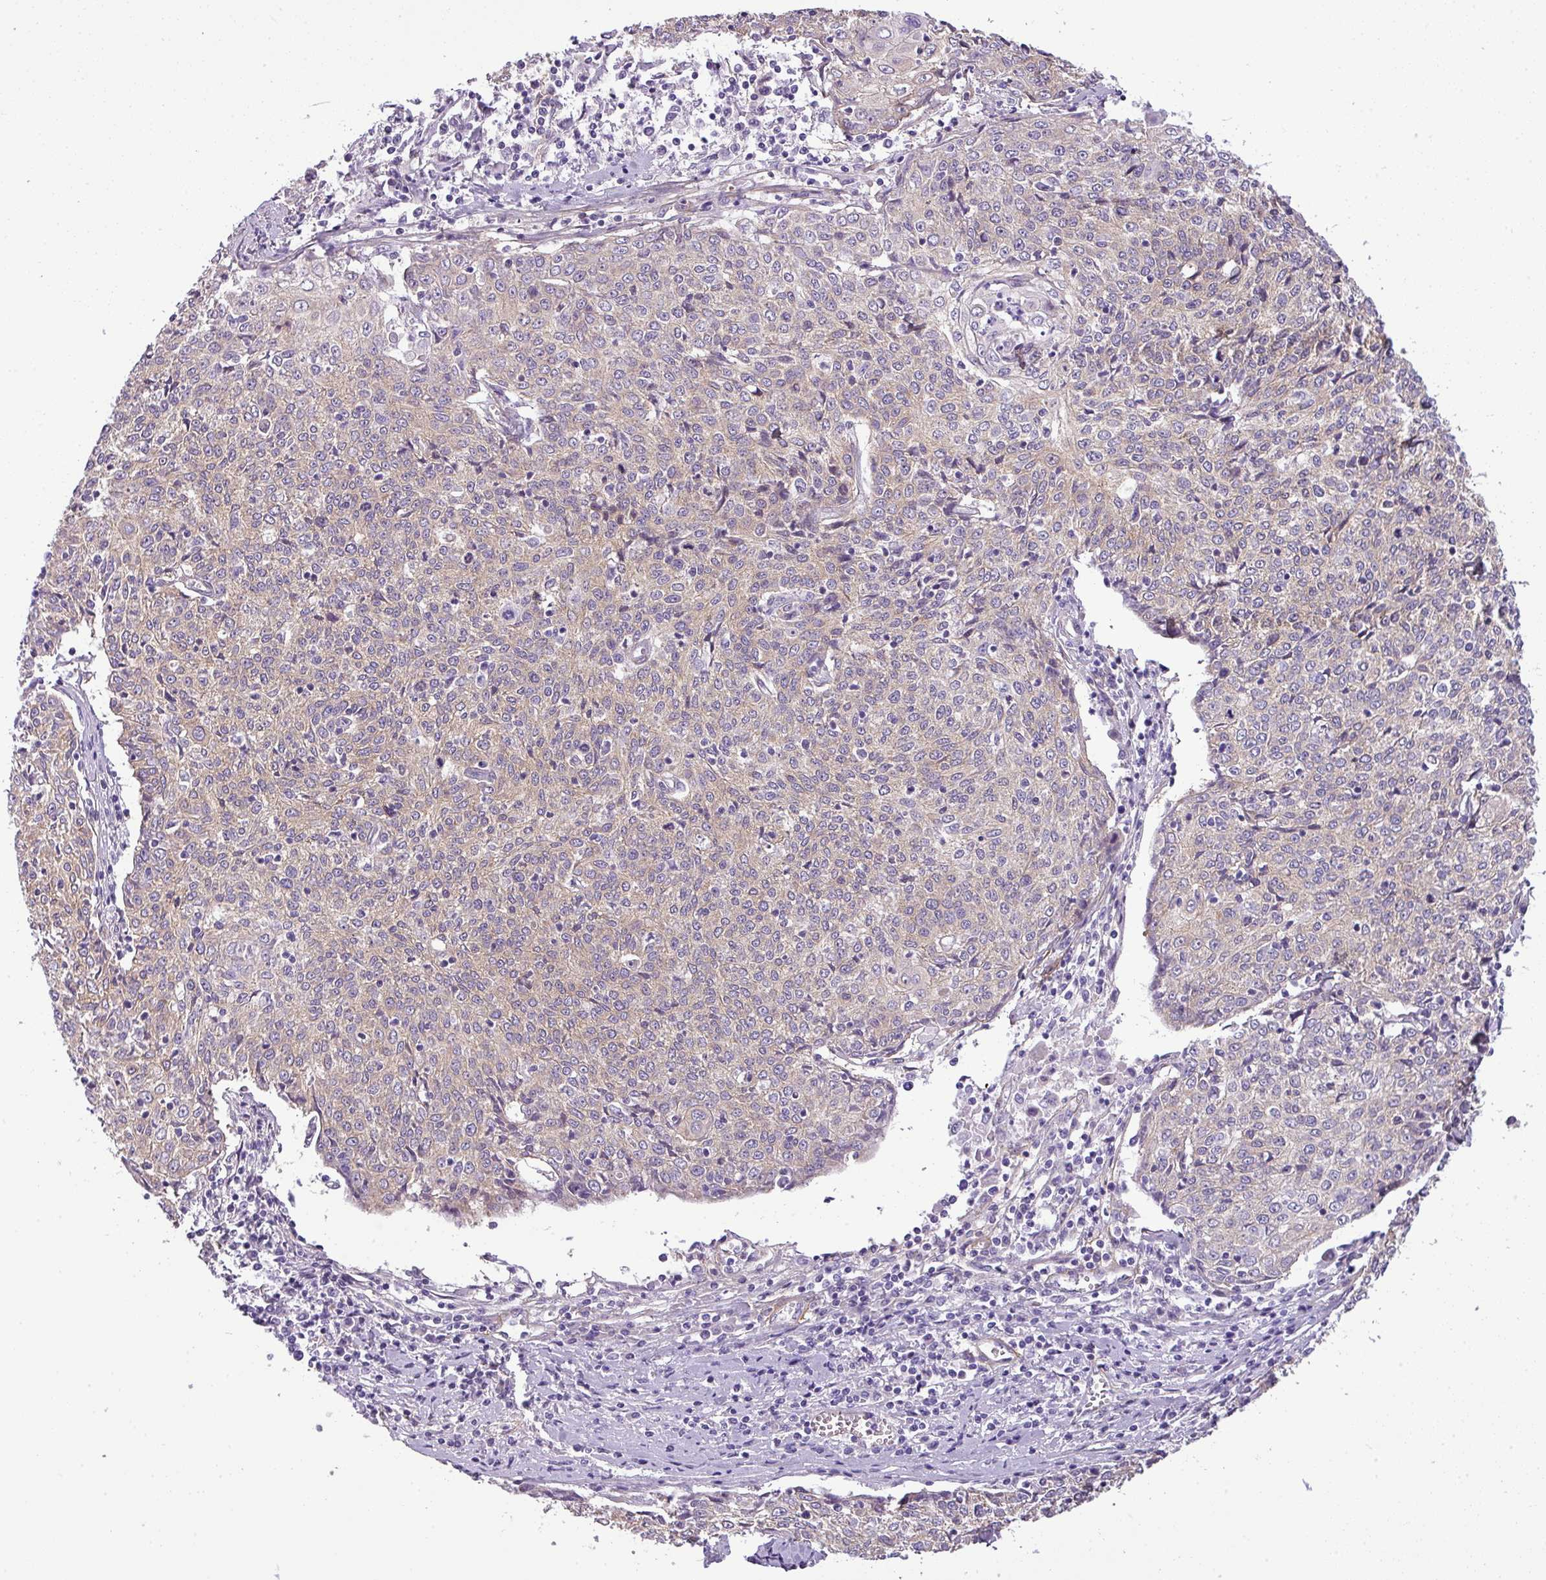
{"staining": {"intensity": "moderate", "quantity": "25%-75%", "location": "cytoplasmic/membranous"}, "tissue": "cervical cancer", "cell_type": "Tumor cells", "image_type": "cancer", "snomed": [{"axis": "morphology", "description": "Squamous cell carcinoma, NOS"}, {"axis": "topography", "description": "Cervix"}], "caption": "The image demonstrates staining of cervical squamous cell carcinoma, revealing moderate cytoplasmic/membranous protein staining (brown color) within tumor cells.", "gene": "PARD6G", "patient": {"sex": "female", "age": 48}}